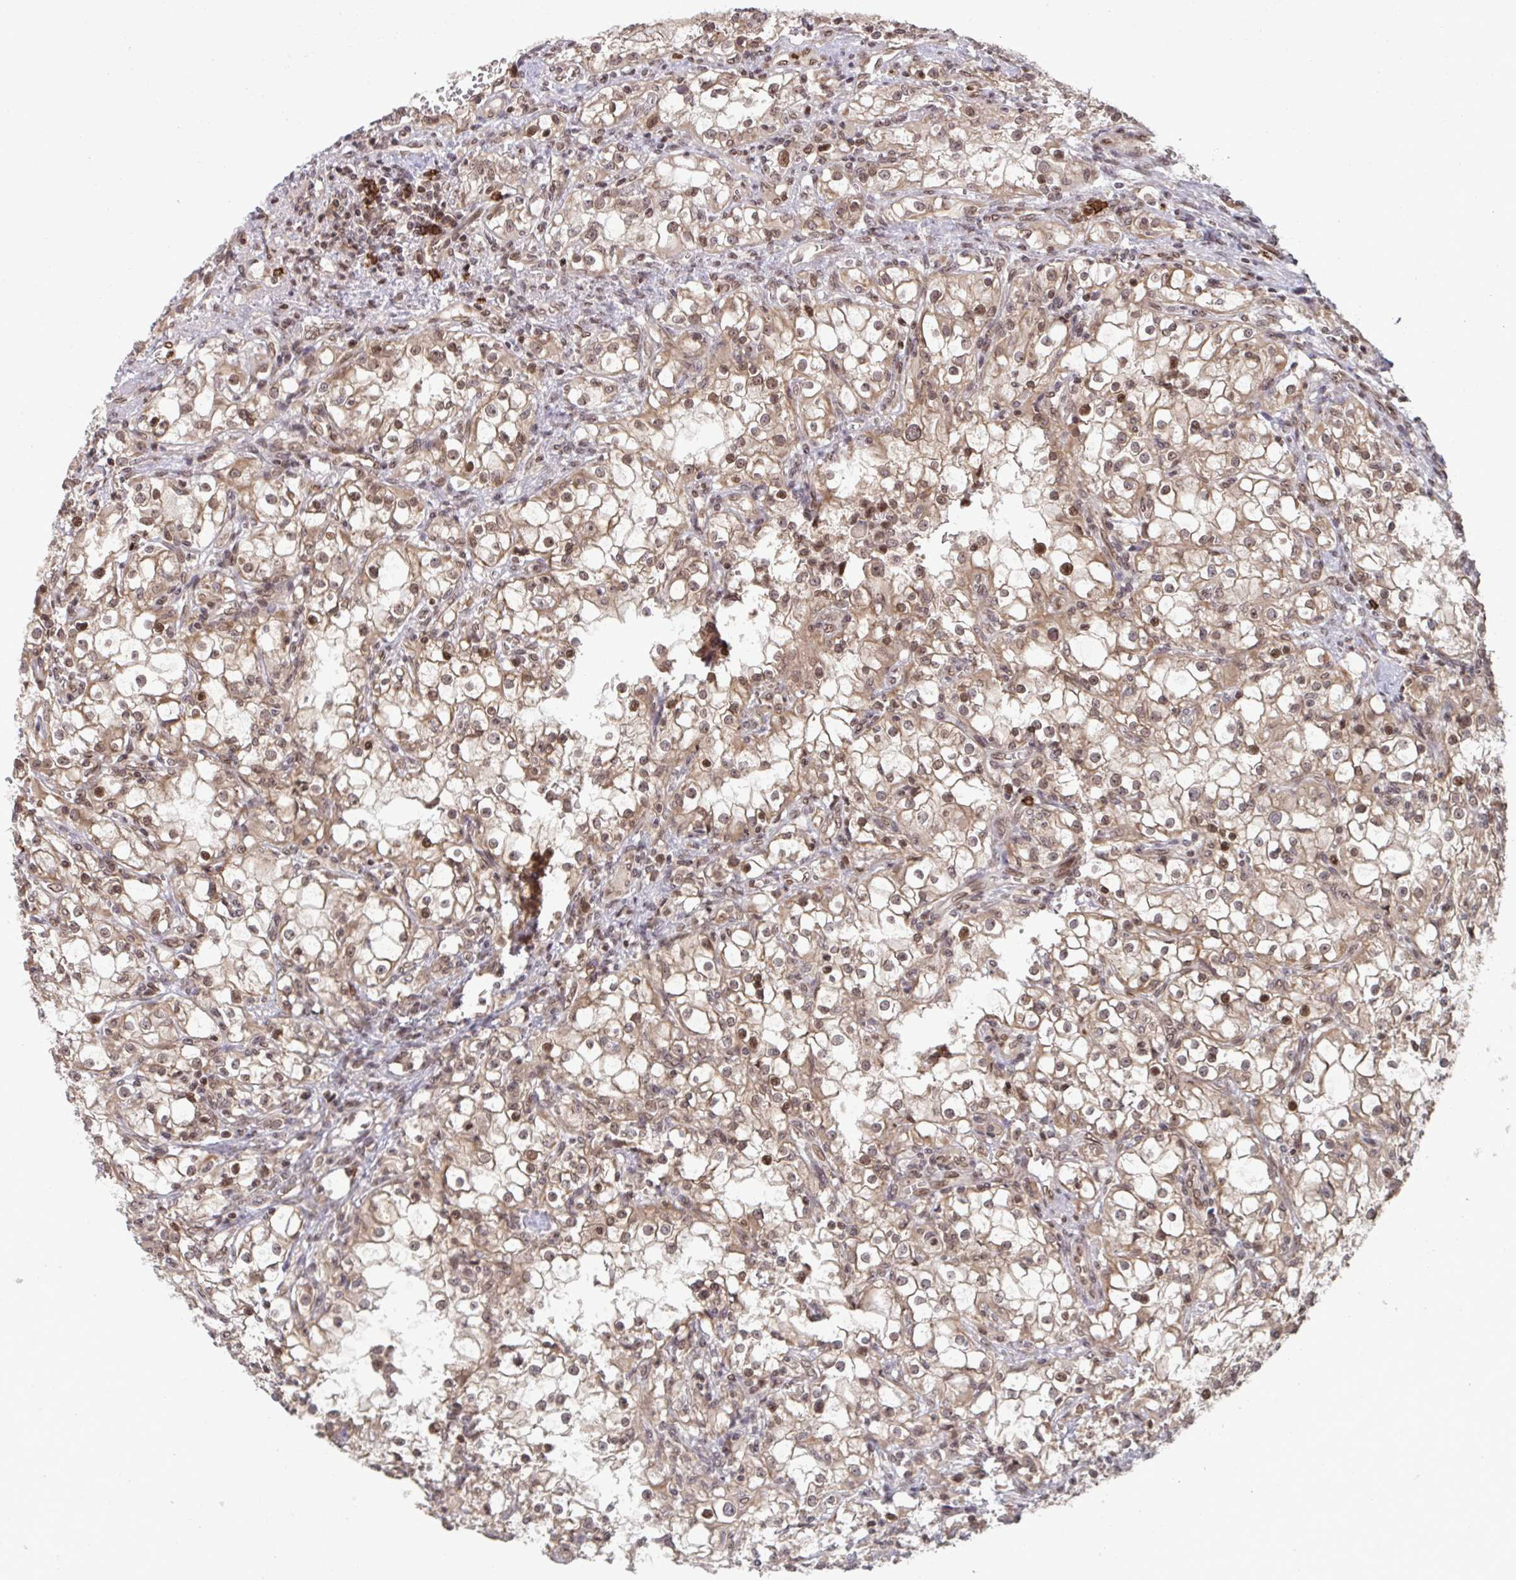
{"staining": {"intensity": "moderate", "quantity": ">75%", "location": "cytoplasmic/membranous,nuclear"}, "tissue": "renal cancer", "cell_type": "Tumor cells", "image_type": "cancer", "snomed": [{"axis": "morphology", "description": "Adenocarcinoma, NOS"}, {"axis": "topography", "description": "Kidney"}], "caption": "Protein staining of renal cancer (adenocarcinoma) tissue demonstrates moderate cytoplasmic/membranous and nuclear expression in about >75% of tumor cells.", "gene": "UXT", "patient": {"sex": "female", "age": 74}}